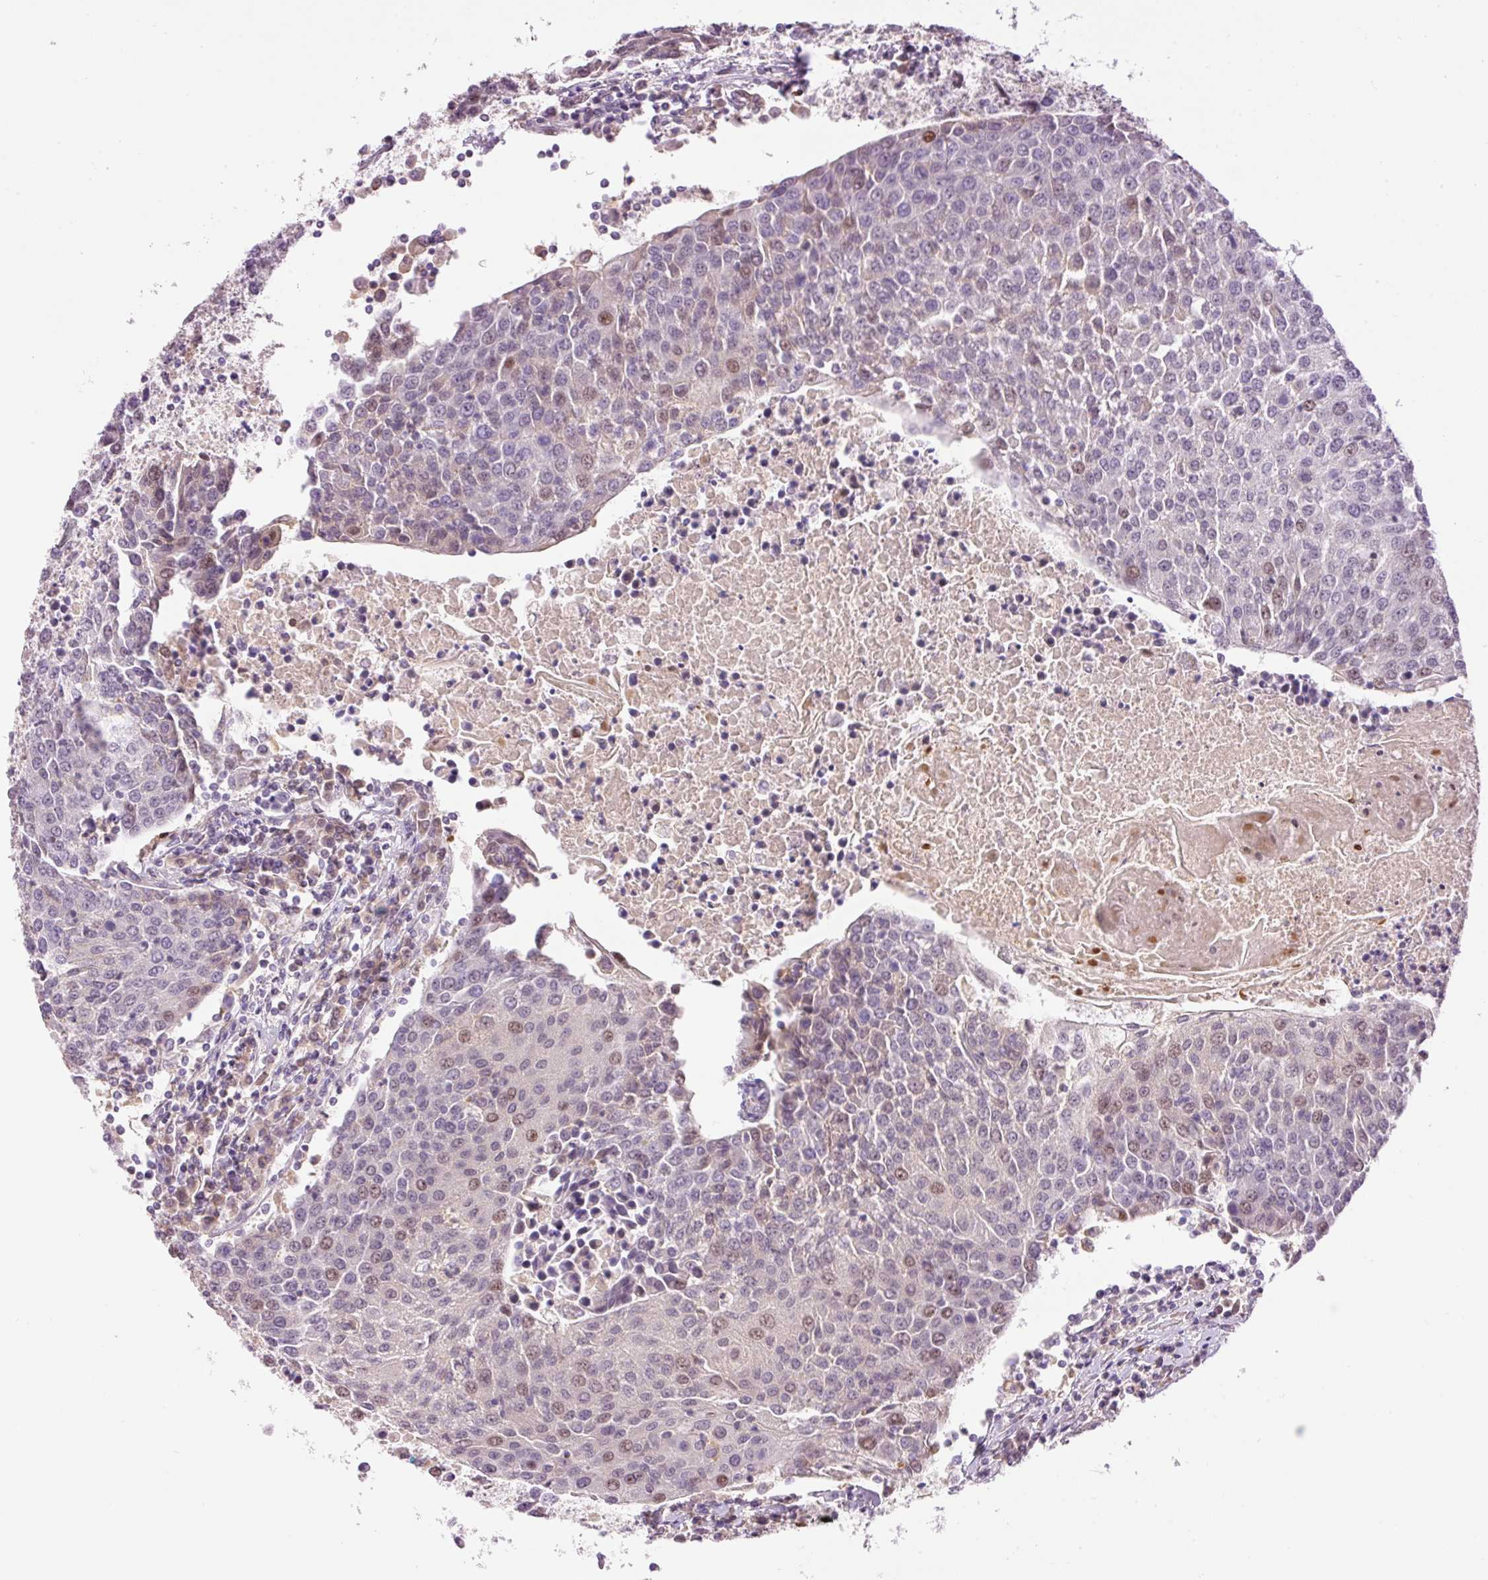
{"staining": {"intensity": "weak", "quantity": "<25%", "location": "nuclear"}, "tissue": "urothelial cancer", "cell_type": "Tumor cells", "image_type": "cancer", "snomed": [{"axis": "morphology", "description": "Urothelial carcinoma, High grade"}, {"axis": "topography", "description": "Urinary bladder"}], "caption": "IHC of urothelial carcinoma (high-grade) exhibits no staining in tumor cells. Brightfield microscopy of IHC stained with DAB (brown) and hematoxylin (blue), captured at high magnification.", "gene": "HNF1A", "patient": {"sex": "female", "age": 85}}